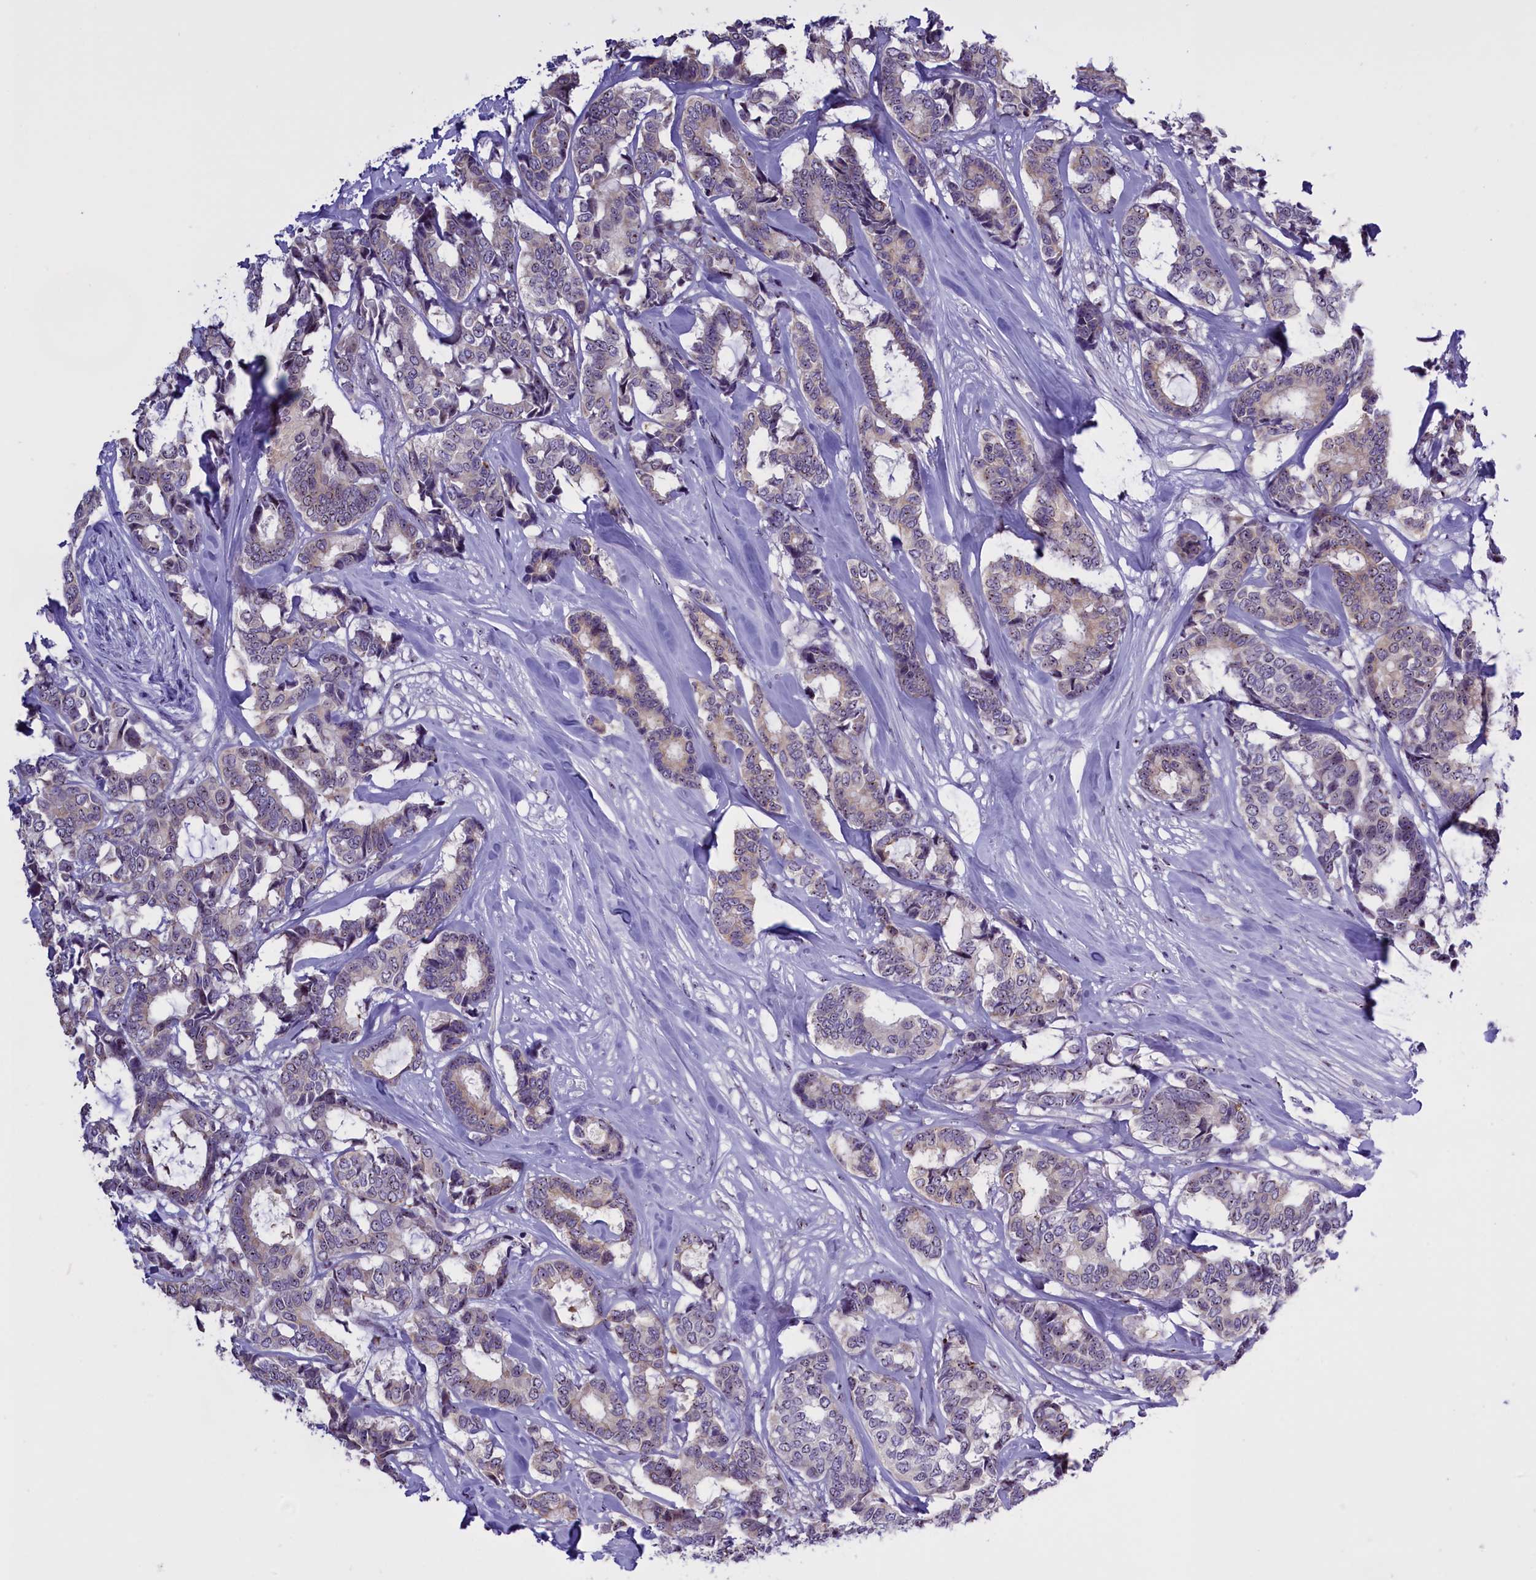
{"staining": {"intensity": "weak", "quantity": "<25%", "location": "nuclear"}, "tissue": "breast cancer", "cell_type": "Tumor cells", "image_type": "cancer", "snomed": [{"axis": "morphology", "description": "Duct carcinoma"}, {"axis": "topography", "description": "Breast"}], "caption": "An immunohistochemistry micrograph of breast cancer is shown. There is no staining in tumor cells of breast cancer. (DAB immunohistochemistry, high magnification).", "gene": "TBL3", "patient": {"sex": "female", "age": 87}}